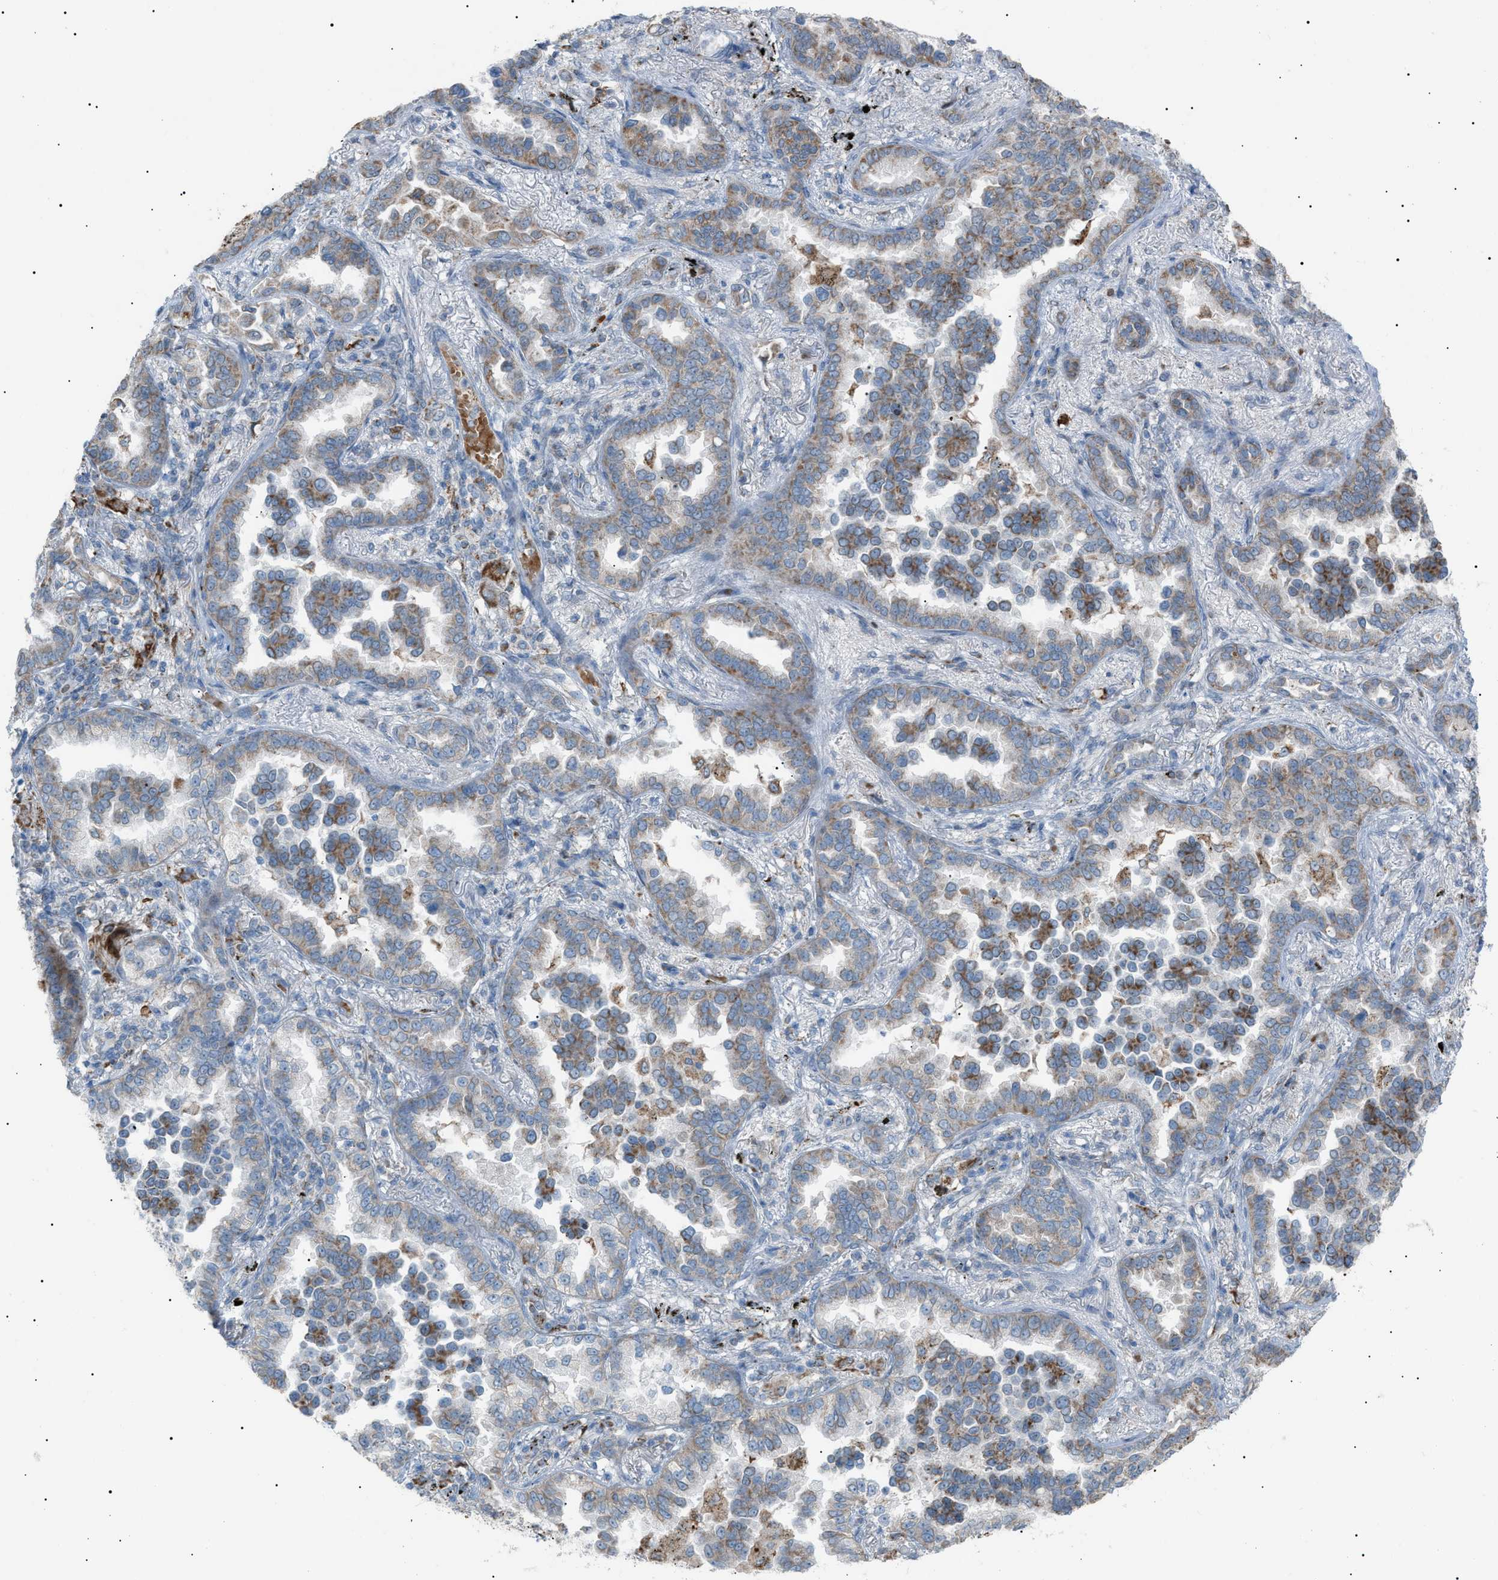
{"staining": {"intensity": "moderate", "quantity": "<25%", "location": "cytoplasmic/membranous"}, "tissue": "lung cancer", "cell_type": "Tumor cells", "image_type": "cancer", "snomed": [{"axis": "morphology", "description": "Normal tissue, NOS"}, {"axis": "morphology", "description": "Adenocarcinoma, NOS"}, {"axis": "topography", "description": "Lung"}], "caption": "A brown stain shows moderate cytoplasmic/membranous positivity of a protein in adenocarcinoma (lung) tumor cells.", "gene": "ZNF516", "patient": {"sex": "male", "age": 59}}